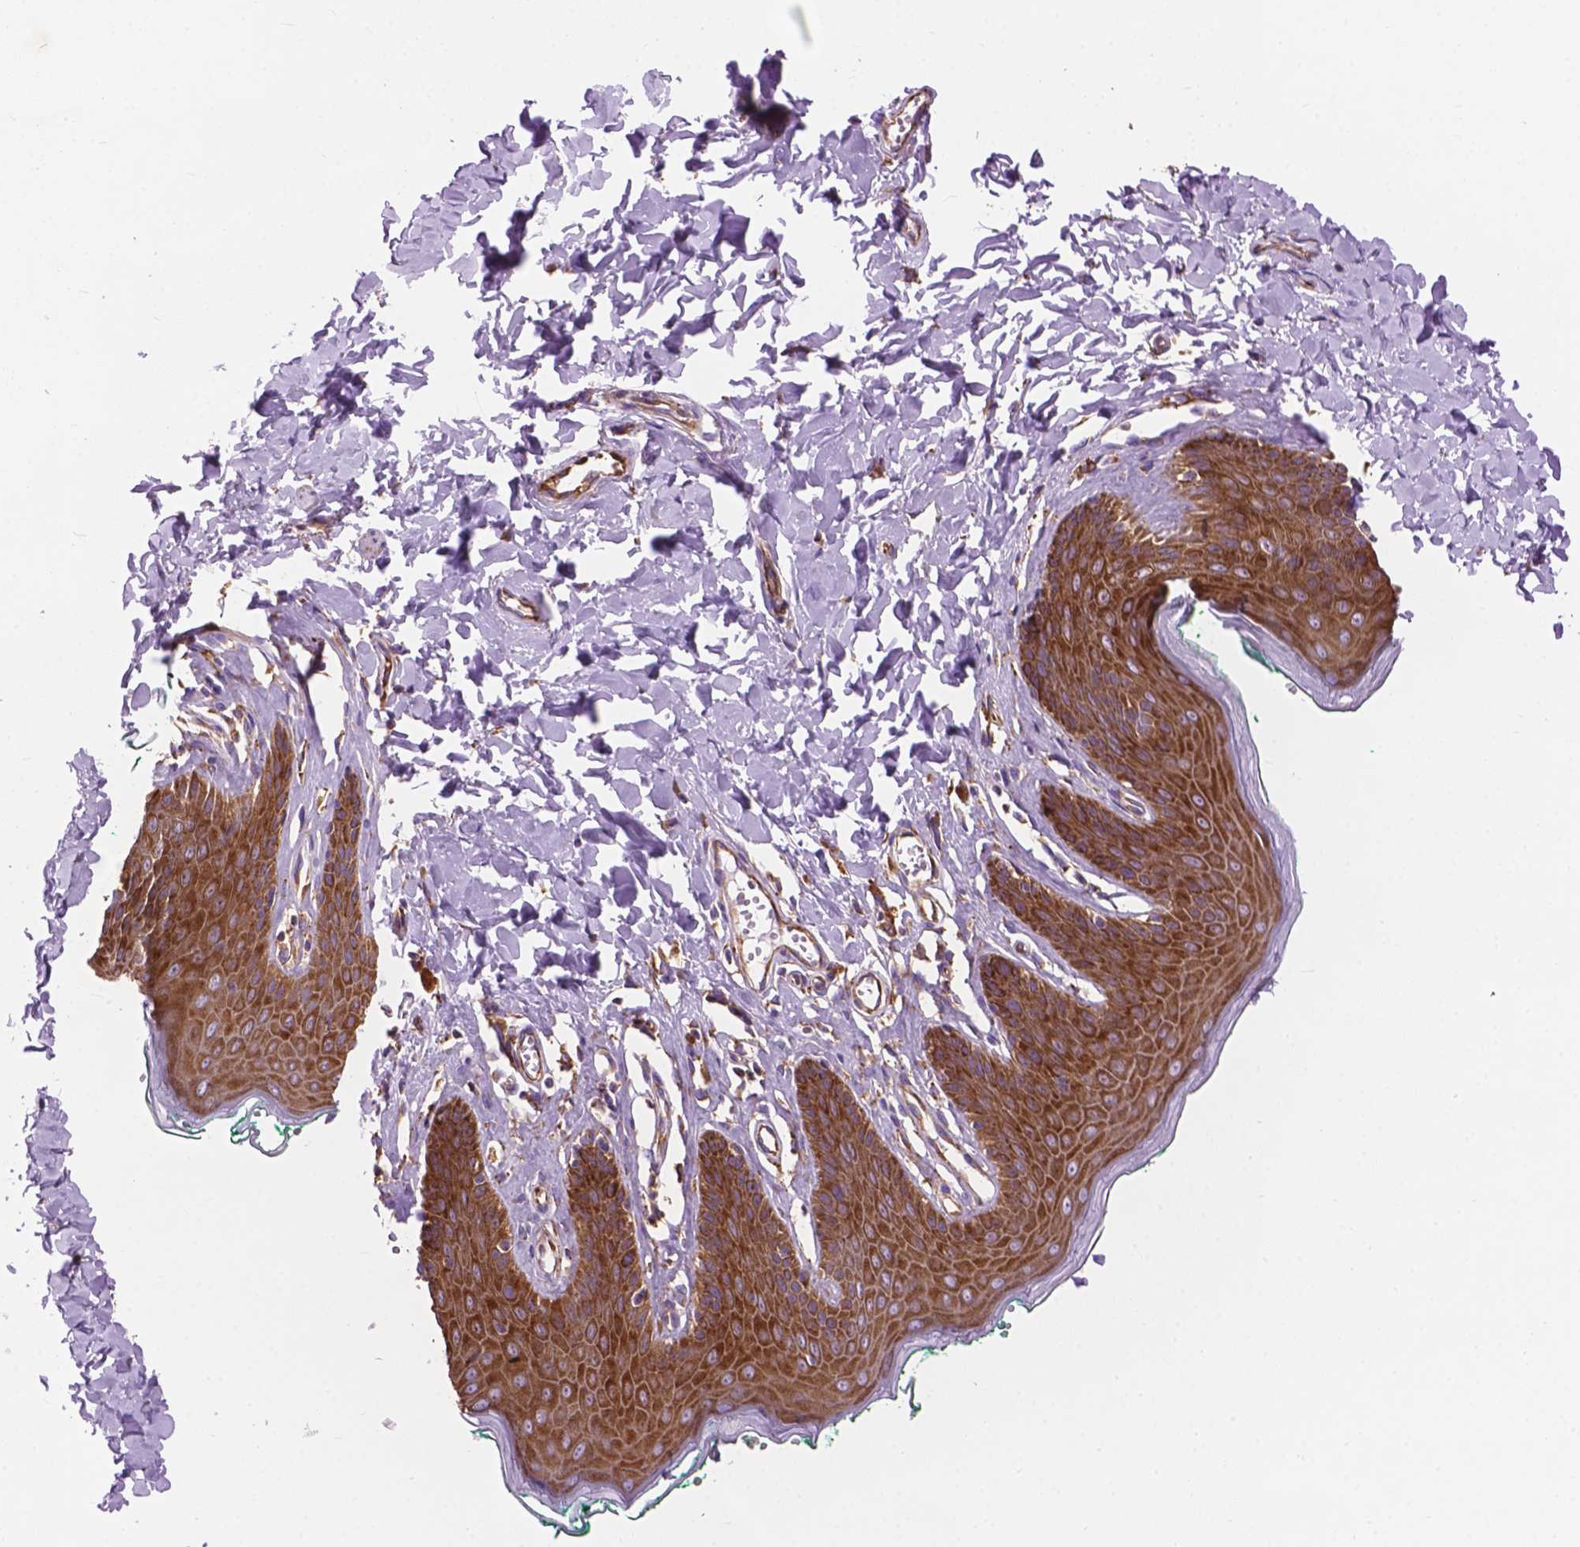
{"staining": {"intensity": "strong", "quantity": ">75%", "location": "cytoplasmic/membranous"}, "tissue": "skin", "cell_type": "Epidermal cells", "image_type": "normal", "snomed": [{"axis": "morphology", "description": "Normal tissue, NOS"}, {"axis": "topography", "description": "Vulva"}, {"axis": "topography", "description": "Peripheral nerve tissue"}], "caption": "Protein analysis of normal skin exhibits strong cytoplasmic/membranous expression in approximately >75% of epidermal cells. Nuclei are stained in blue.", "gene": "RPL37A", "patient": {"sex": "female", "age": 66}}